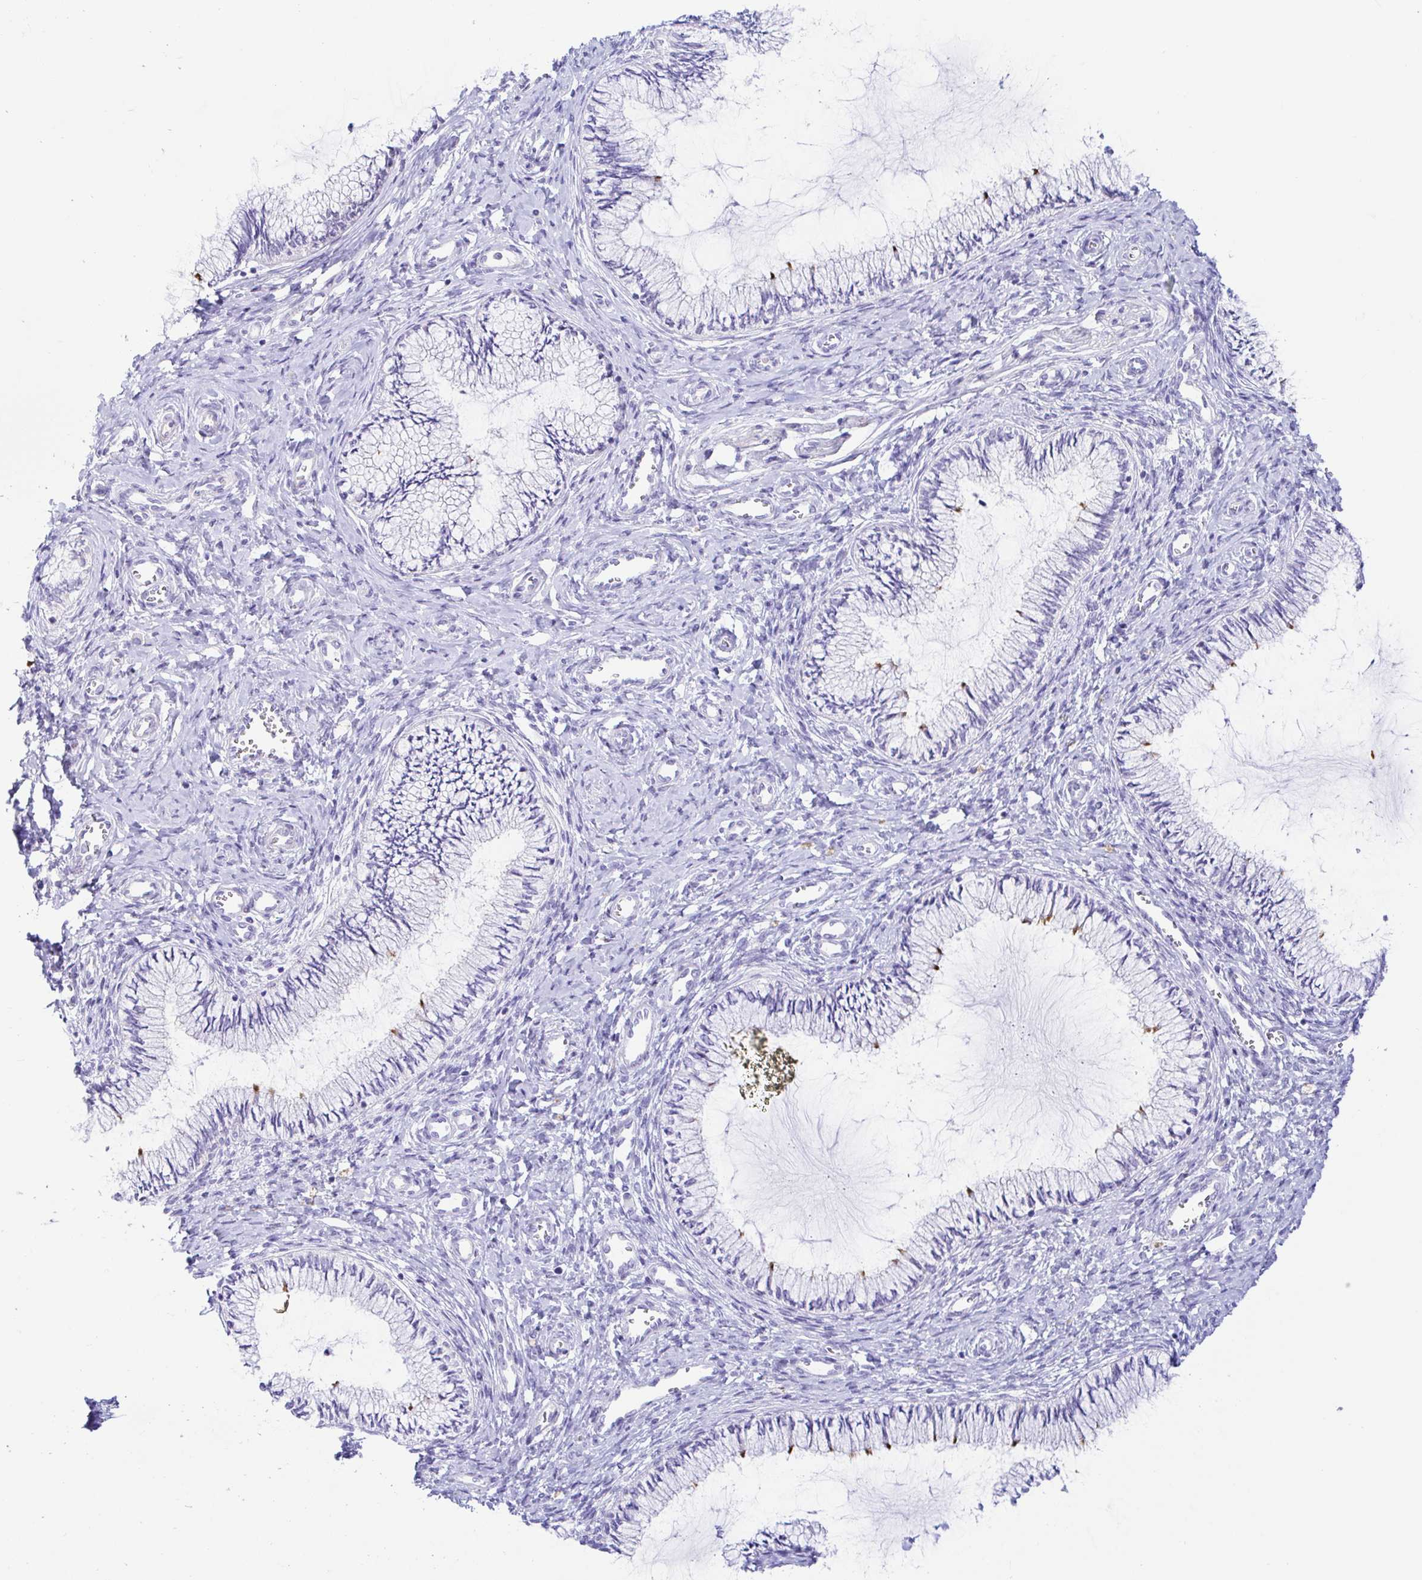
{"staining": {"intensity": "negative", "quantity": "none", "location": "none"}, "tissue": "cervix", "cell_type": "Glandular cells", "image_type": "normal", "snomed": [{"axis": "morphology", "description": "Normal tissue, NOS"}, {"axis": "topography", "description": "Cervix"}], "caption": "Glandular cells are negative for protein expression in benign human cervix. Nuclei are stained in blue.", "gene": "PINLYP", "patient": {"sex": "female", "age": 24}}